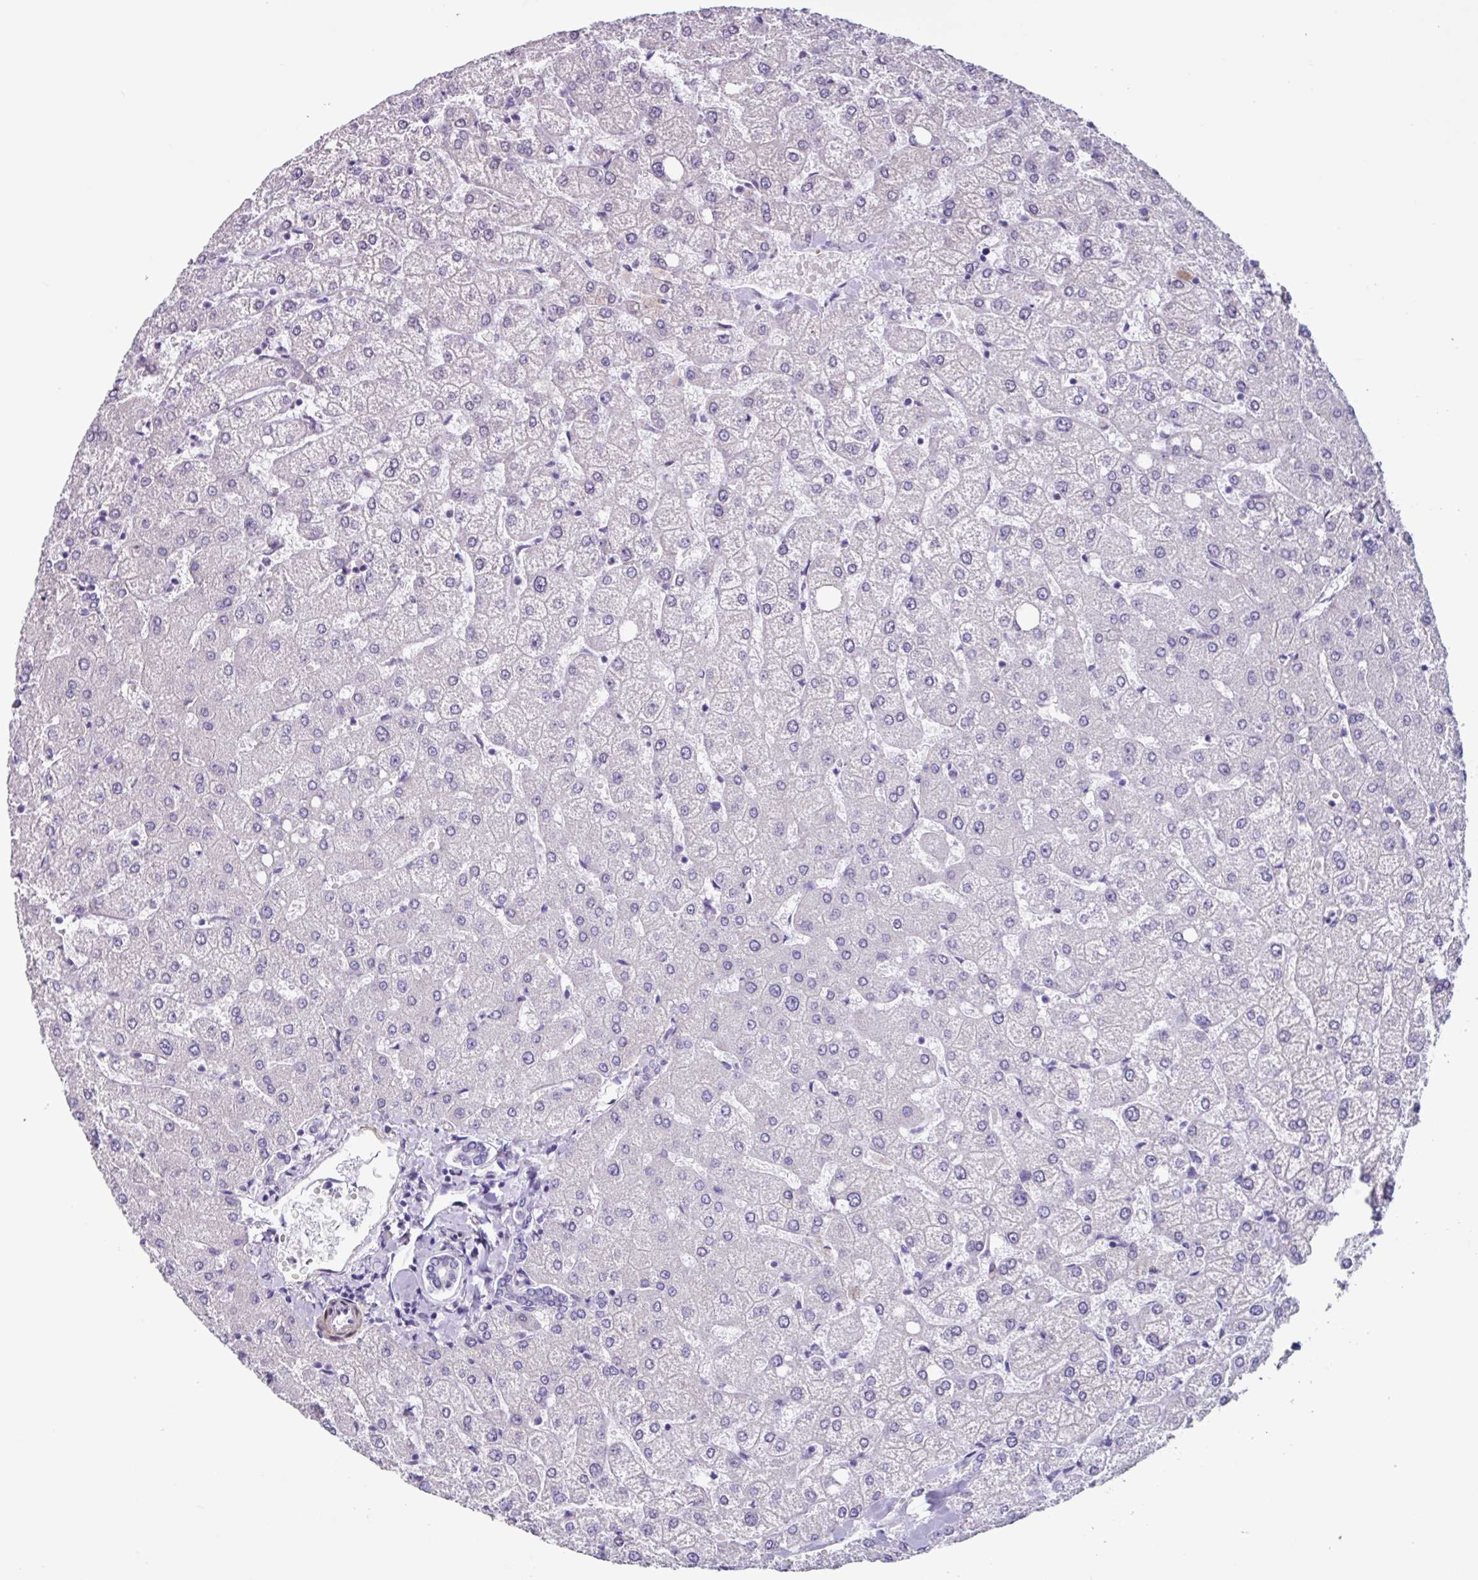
{"staining": {"intensity": "negative", "quantity": "none", "location": "none"}, "tissue": "liver", "cell_type": "Cholangiocytes", "image_type": "normal", "snomed": [{"axis": "morphology", "description": "Normal tissue, NOS"}, {"axis": "topography", "description": "Liver"}], "caption": "Histopathology image shows no protein positivity in cholangiocytes of normal liver.", "gene": "OTX1", "patient": {"sex": "female", "age": 54}}